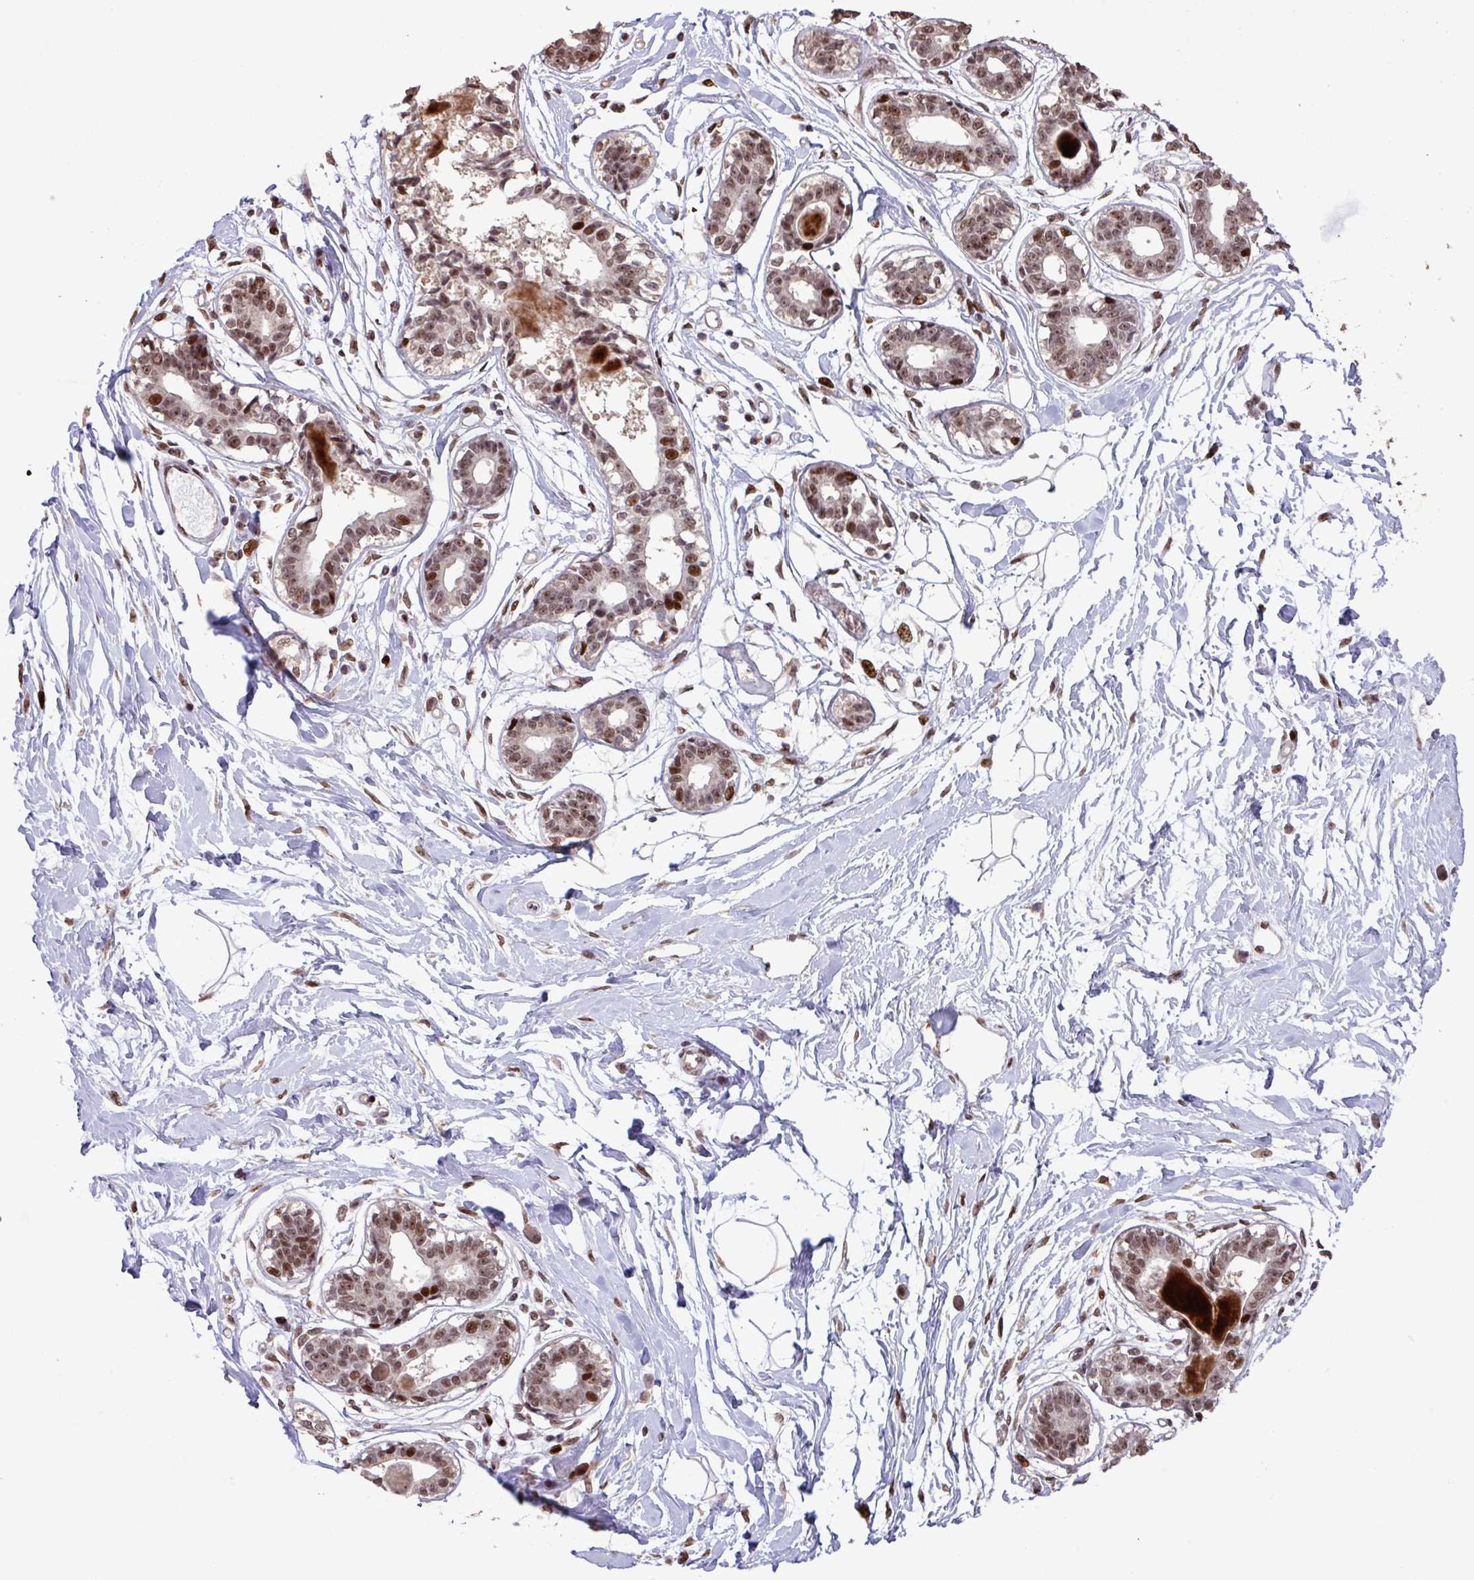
{"staining": {"intensity": "negative", "quantity": "none", "location": "none"}, "tissue": "breast", "cell_type": "Adipocytes", "image_type": "normal", "snomed": [{"axis": "morphology", "description": "Normal tissue, NOS"}, {"axis": "topography", "description": "Breast"}], "caption": "Immunohistochemical staining of unremarkable breast shows no significant expression in adipocytes.", "gene": "ZNF709", "patient": {"sex": "female", "age": 45}}